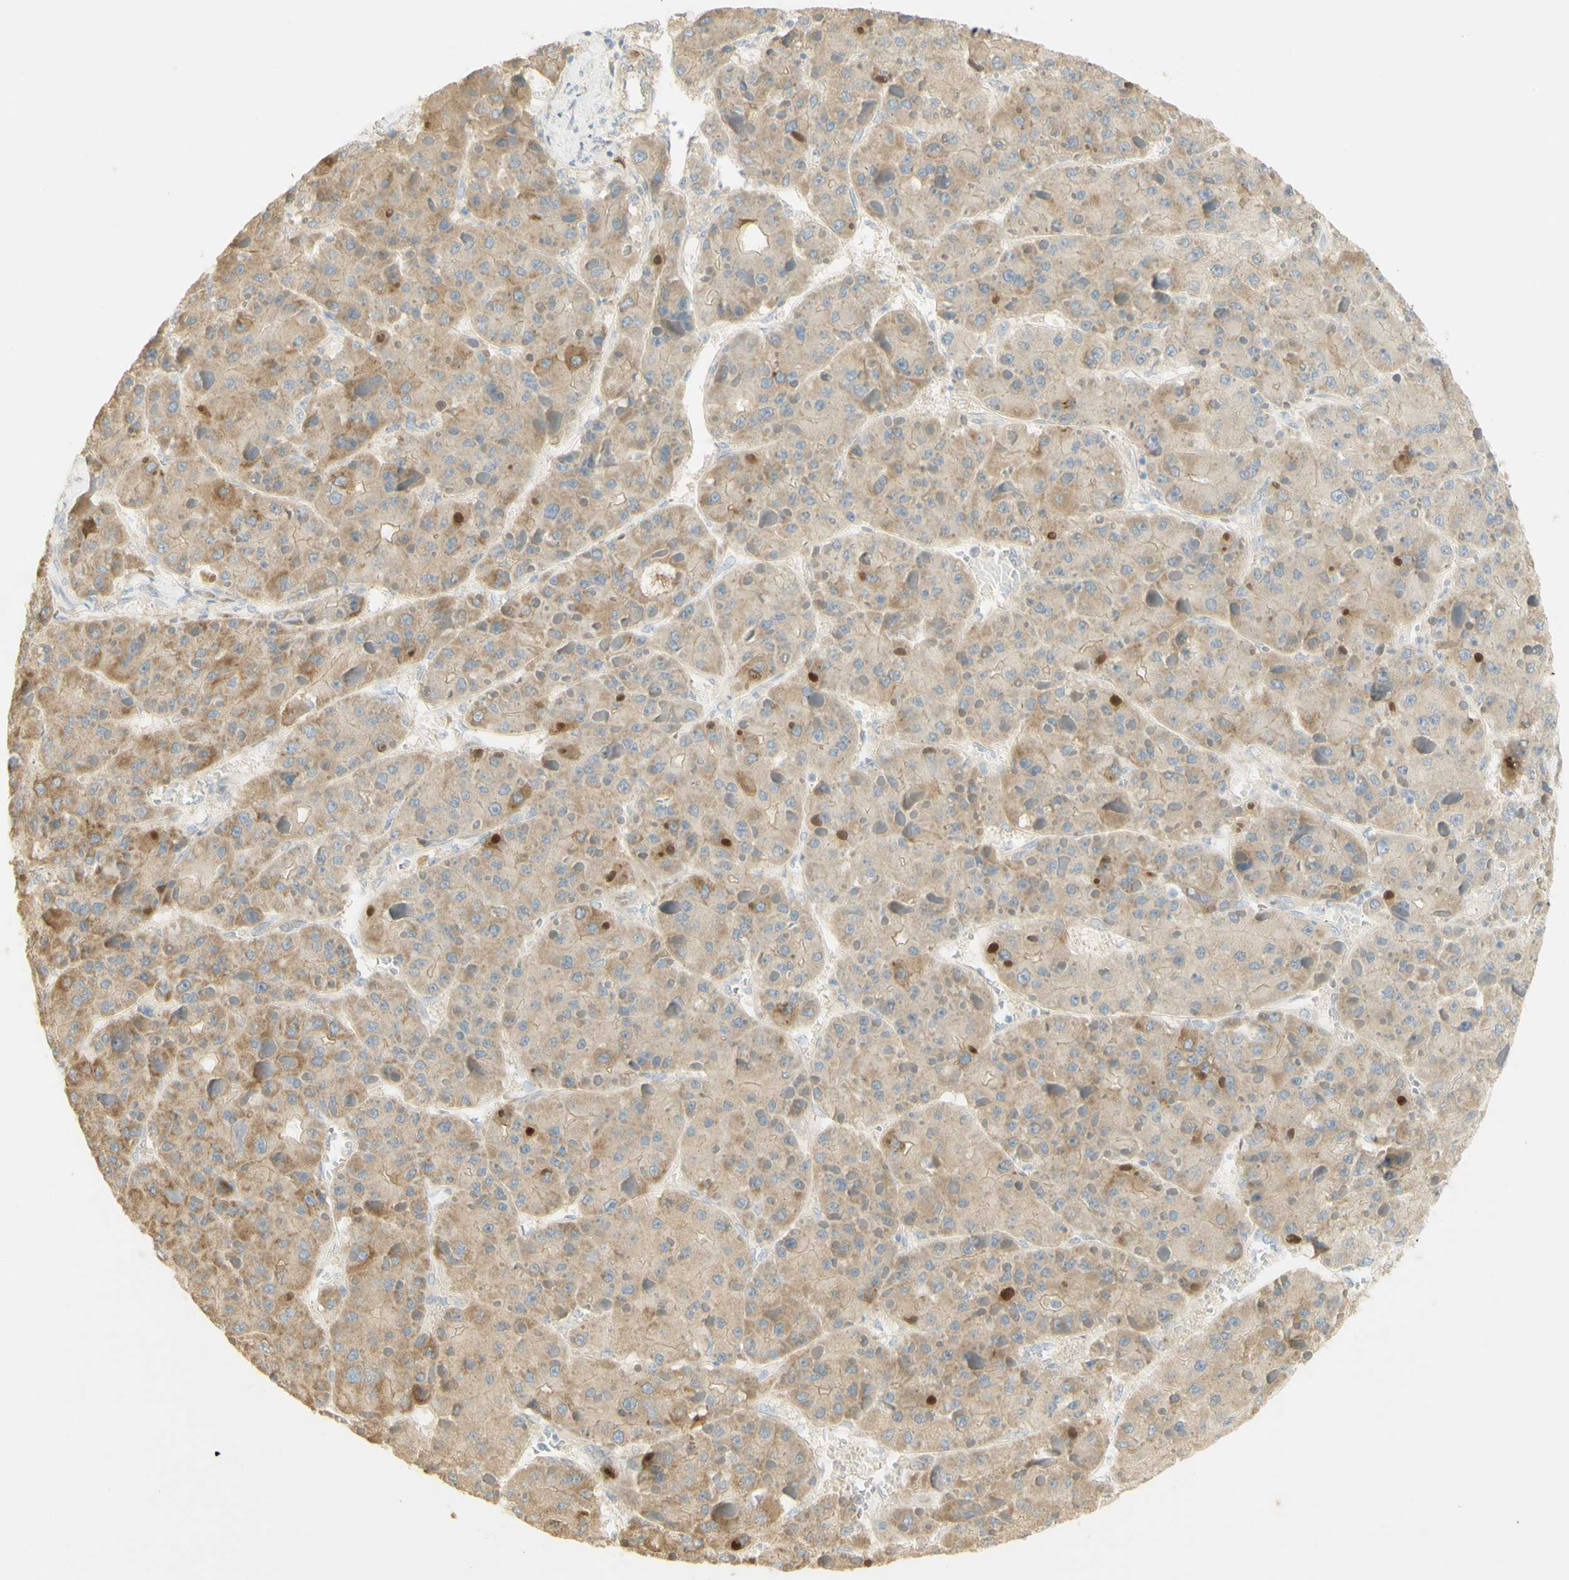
{"staining": {"intensity": "moderate", "quantity": ">75%", "location": "cytoplasmic/membranous"}, "tissue": "liver cancer", "cell_type": "Tumor cells", "image_type": "cancer", "snomed": [{"axis": "morphology", "description": "Carcinoma, Hepatocellular, NOS"}, {"axis": "topography", "description": "Liver"}], "caption": "Liver cancer was stained to show a protein in brown. There is medium levels of moderate cytoplasmic/membranous positivity in approximately >75% of tumor cells.", "gene": "KIF11", "patient": {"sex": "female", "age": 73}}